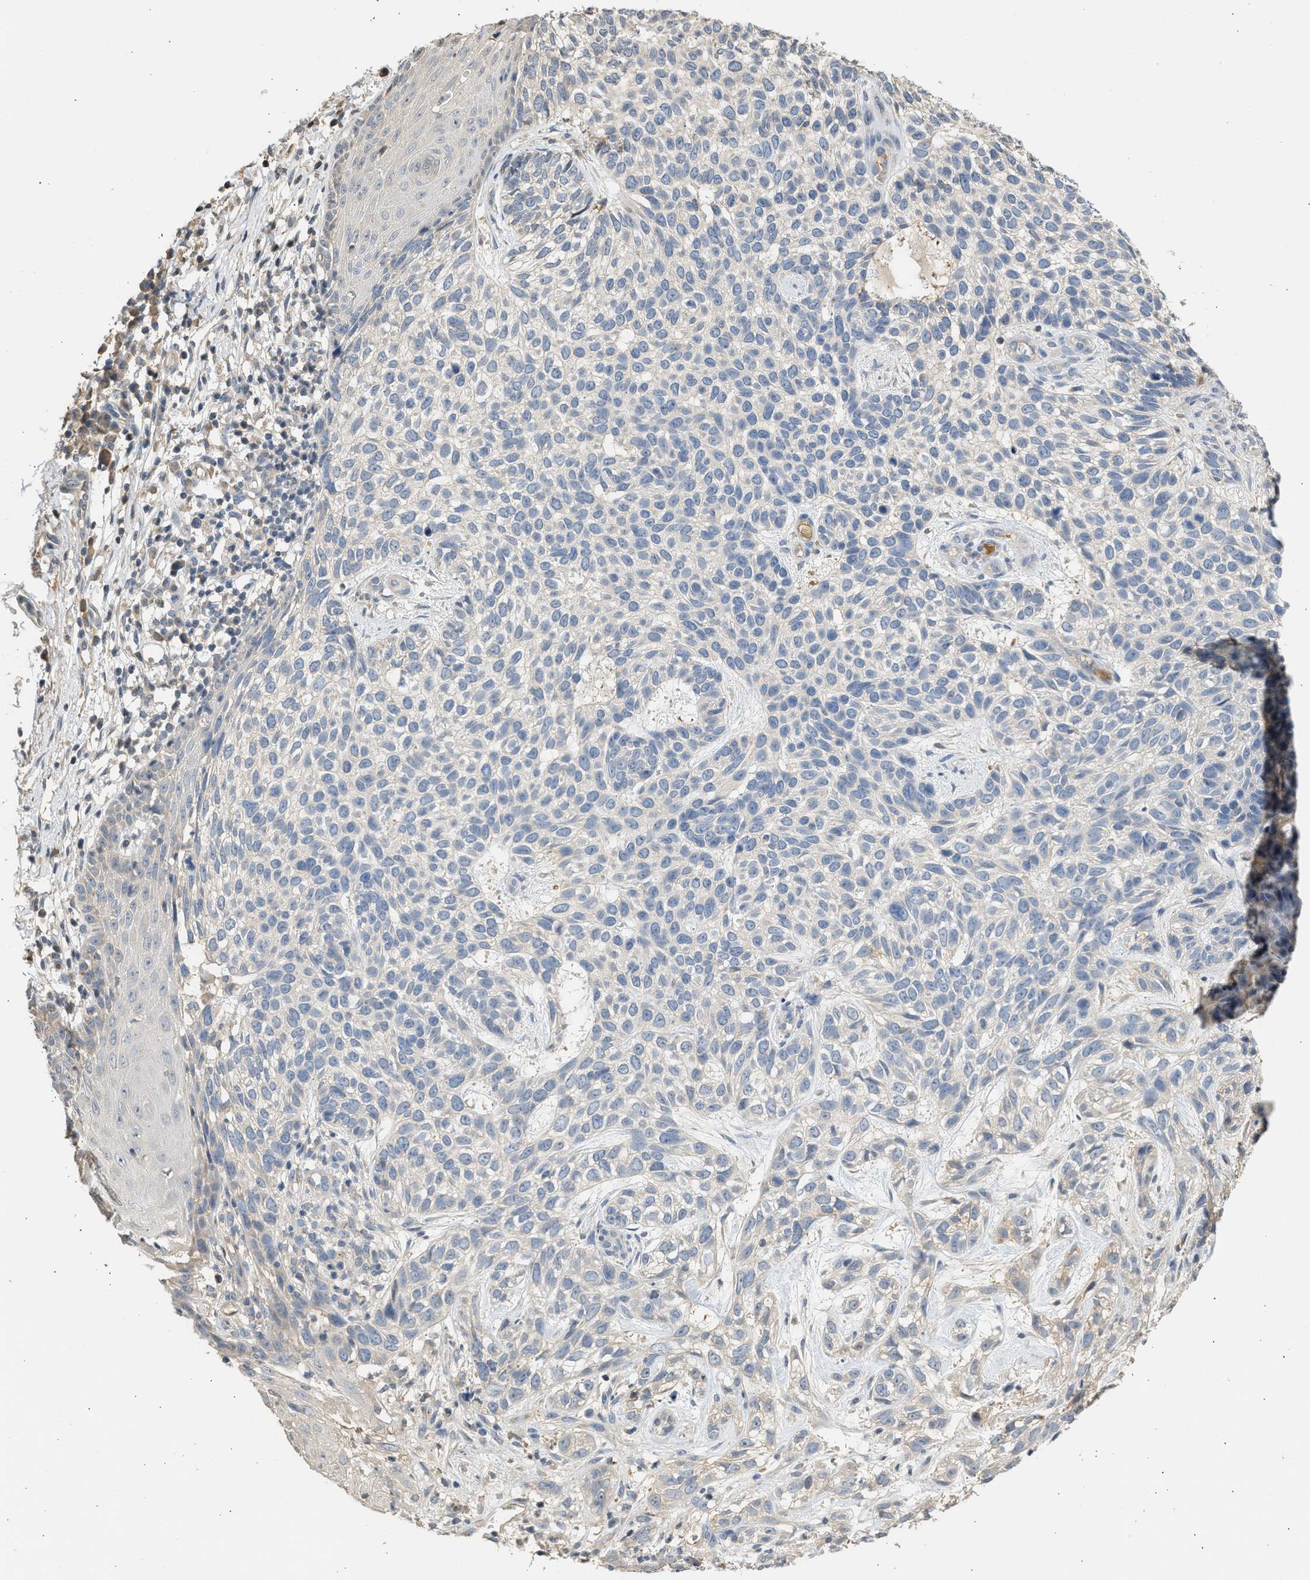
{"staining": {"intensity": "negative", "quantity": "none", "location": "none"}, "tissue": "skin cancer", "cell_type": "Tumor cells", "image_type": "cancer", "snomed": [{"axis": "morphology", "description": "Normal tissue, NOS"}, {"axis": "morphology", "description": "Basal cell carcinoma"}, {"axis": "topography", "description": "Skin"}], "caption": "Immunohistochemical staining of basal cell carcinoma (skin) demonstrates no significant staining in tumor cells. (DAB (3,3'-diaminobenzidine) IHC with hematoxylin counter stain).", "gene": "SULT2A1", "patient": {"sex": "male", "age": 79}}